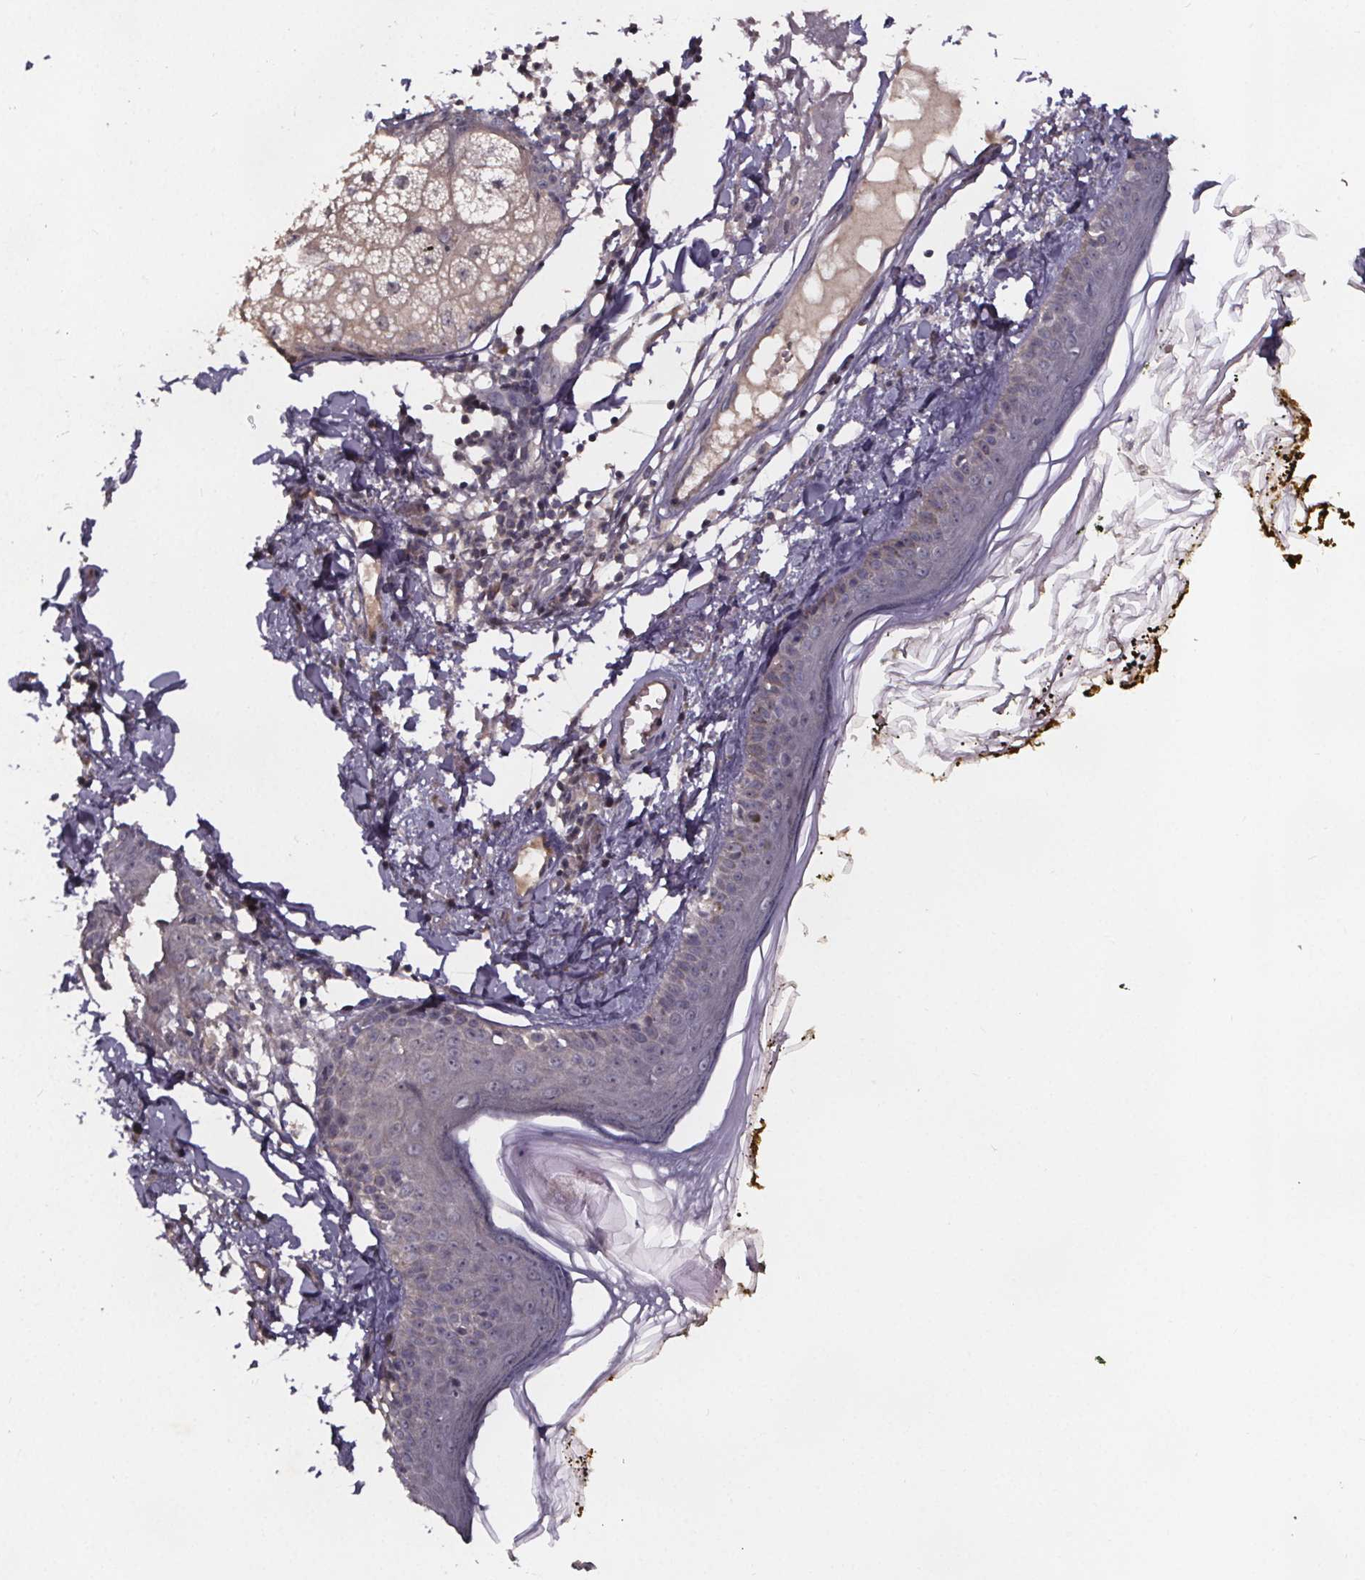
{"staining": {"intensity": "negative", "quantity": "none", "location": "none"}, "tissue": "skin", "cell_type": "Fibroblasts", "image_type": "normal", "snomed": [{"axis": "morphology", "description": "Normal tissue, NOS"}, {"axis": "topography", "description": "Skin"}], "caption": "Immunohistochemistry (IHC) of unremarkable skin demonstrates no positivity in fibroblasts. (DAB immunohistochemistry (IHC), high magnification).", "gene": "SMIM1", "patient": {"sex": "male", "age": 76}}